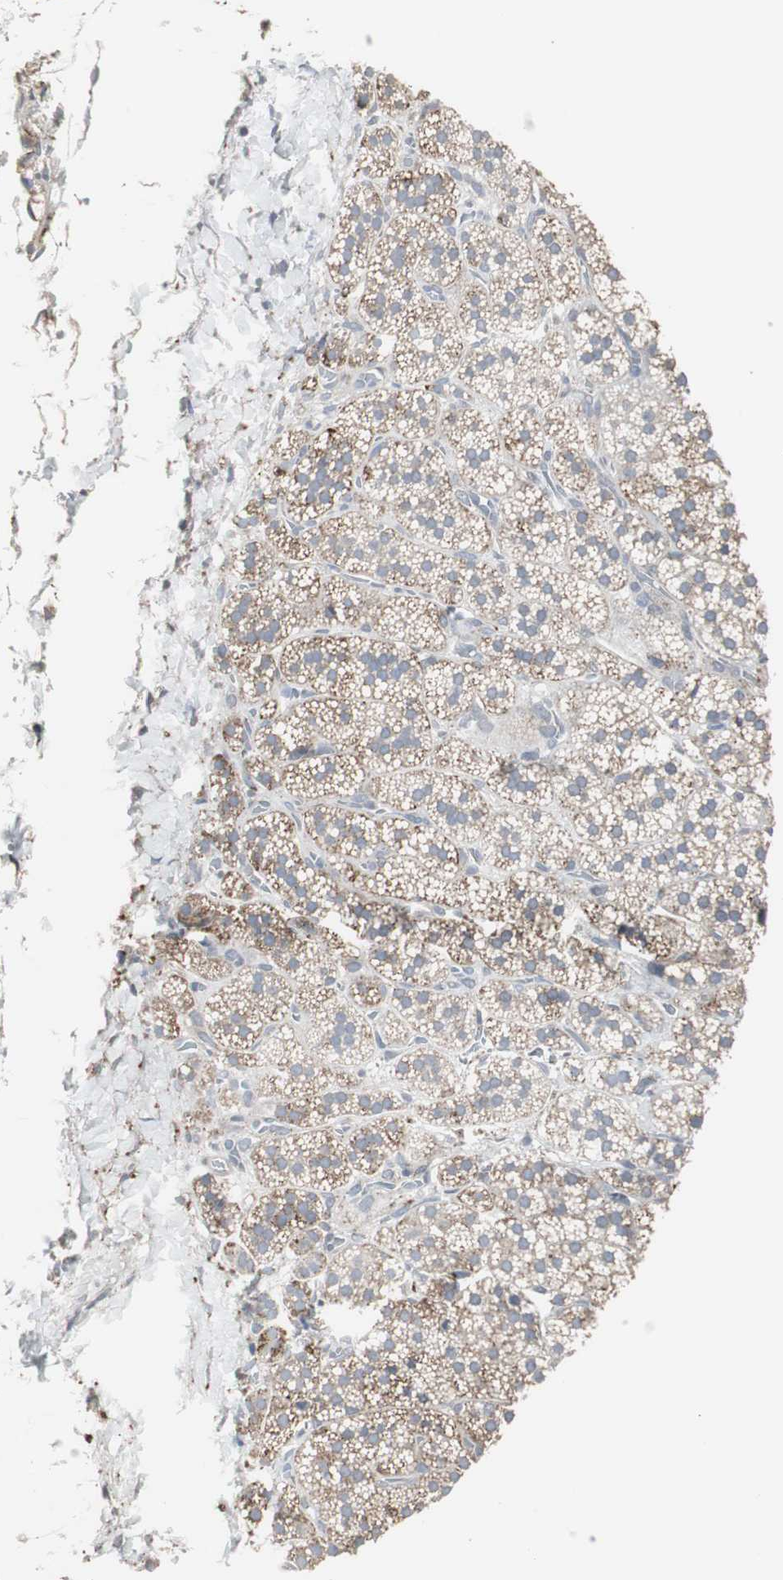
{"staining": {"intensity": "strong", "quantity": "25%-75%", "location": "cytoplasmic/membranous"}, "tissue": "adrenal gland", "cell_type": "Glandular cells", "image_type": "normal", "snomed": [{"axis": "morphology", "description": "Normal tissue, NOS"}, {"axis": "topography", "description": "Adrenal gland"}], "caption": "Glandular cells exhibit high levels of strong cytoplasmic/membranous staining in about 25%-75% of cells in unremarkable adrenal gland.", "gene": "GBA1", "patient": {"sex": "female", "age": 44}}